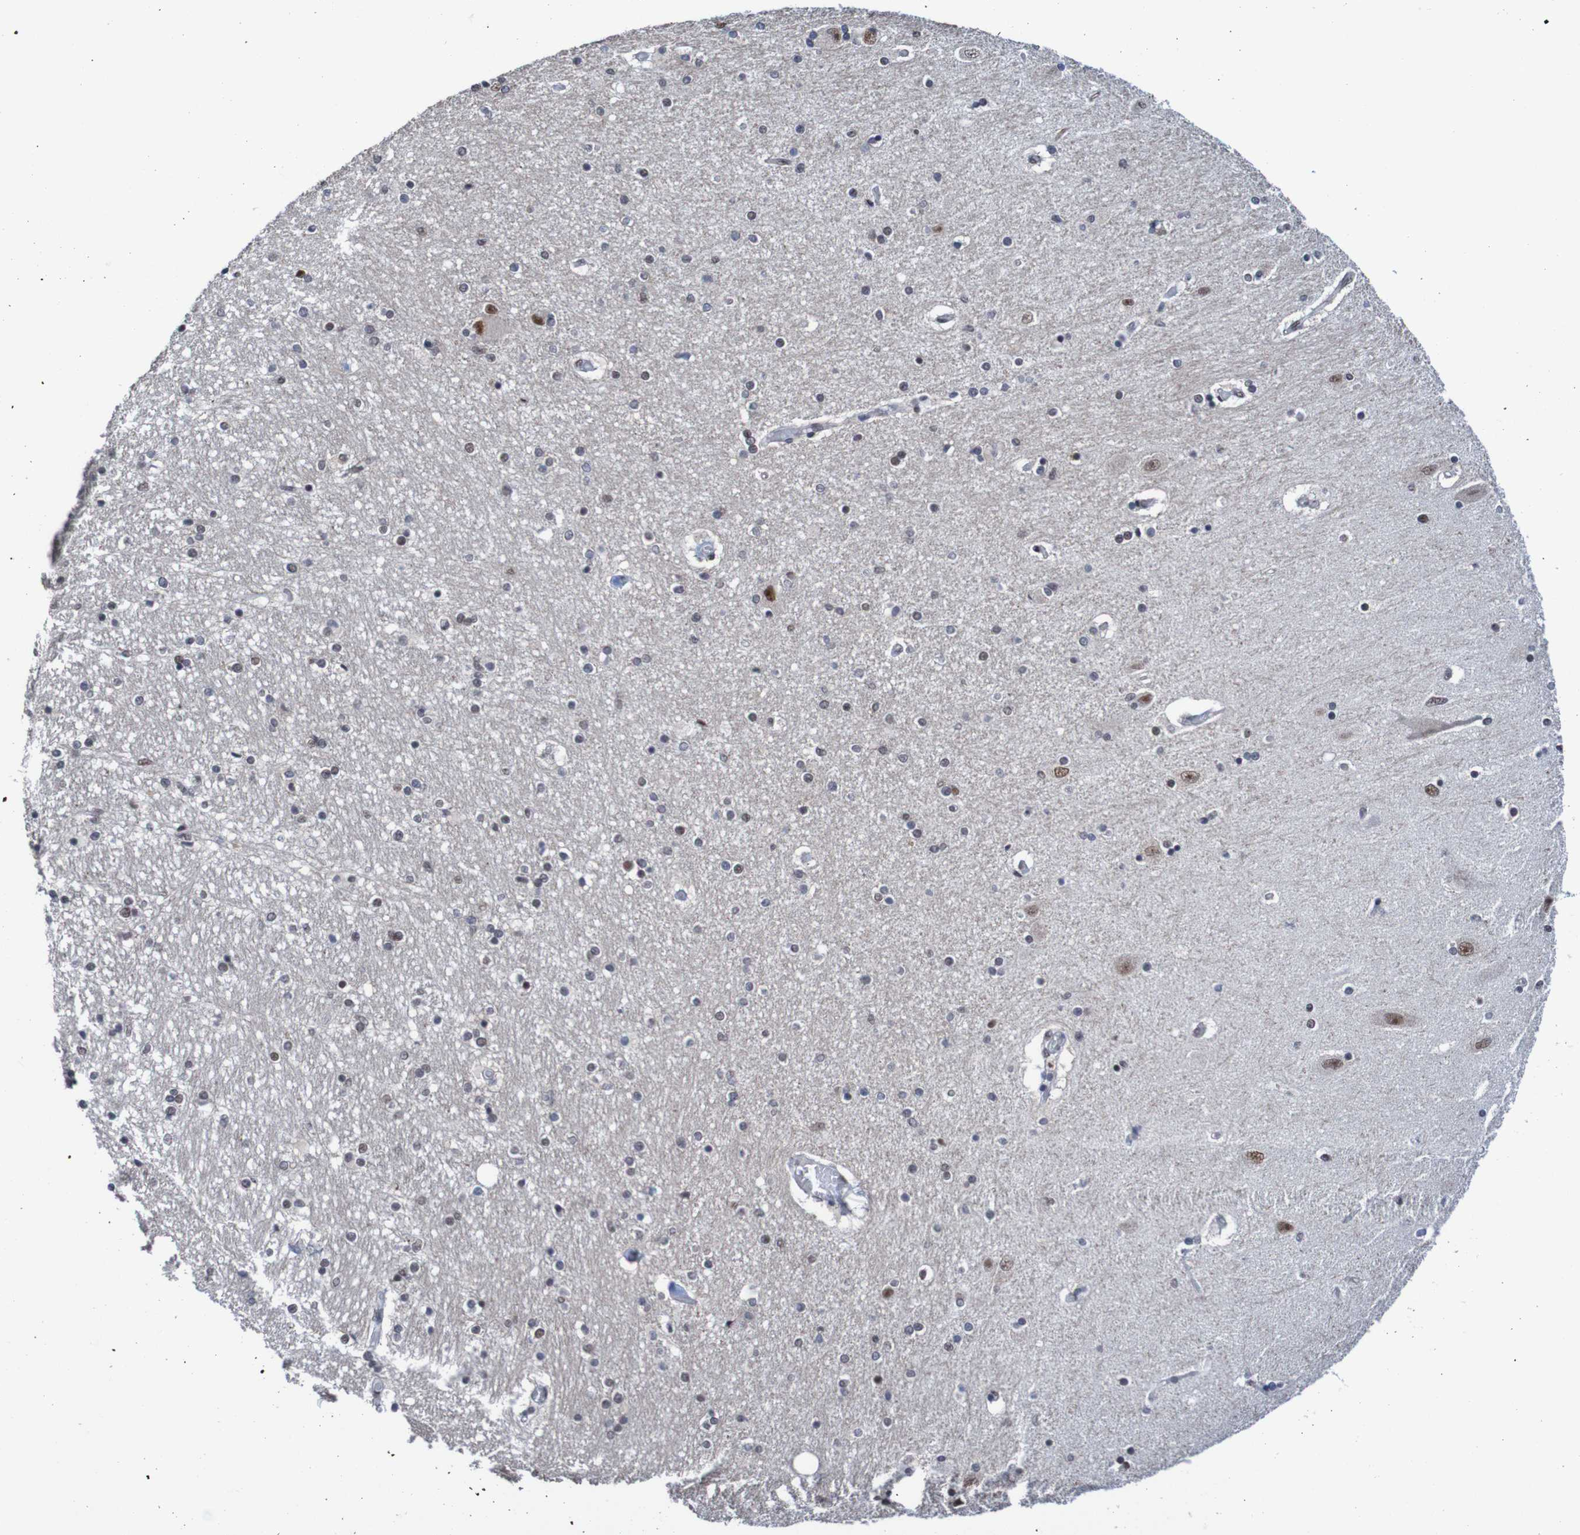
{"staining": {"intensity": "moderate", "quantity": "<25%", "location": "nuclear"}, "tissue": "hippocampus", "cell_type": "Glial cells", "image_type": "normal", "snomed": [{"axis": "morphology", "description": "Normal tissue, NOS"}, {"axis": "topography", "description": "Hippocampus"}], "caption": "Hippocampus was stained to show a protein in brown. There is low levels of moderate nuclear expression in about <25% of glial cells. The staining was performed using DAB to visualize the protein expression in brown, while the nuclei were stained in blue with hematoxylin (Magnification: 20x).", "gene": "CDC5L", "patient": {"sex": "female", "age": 54}}